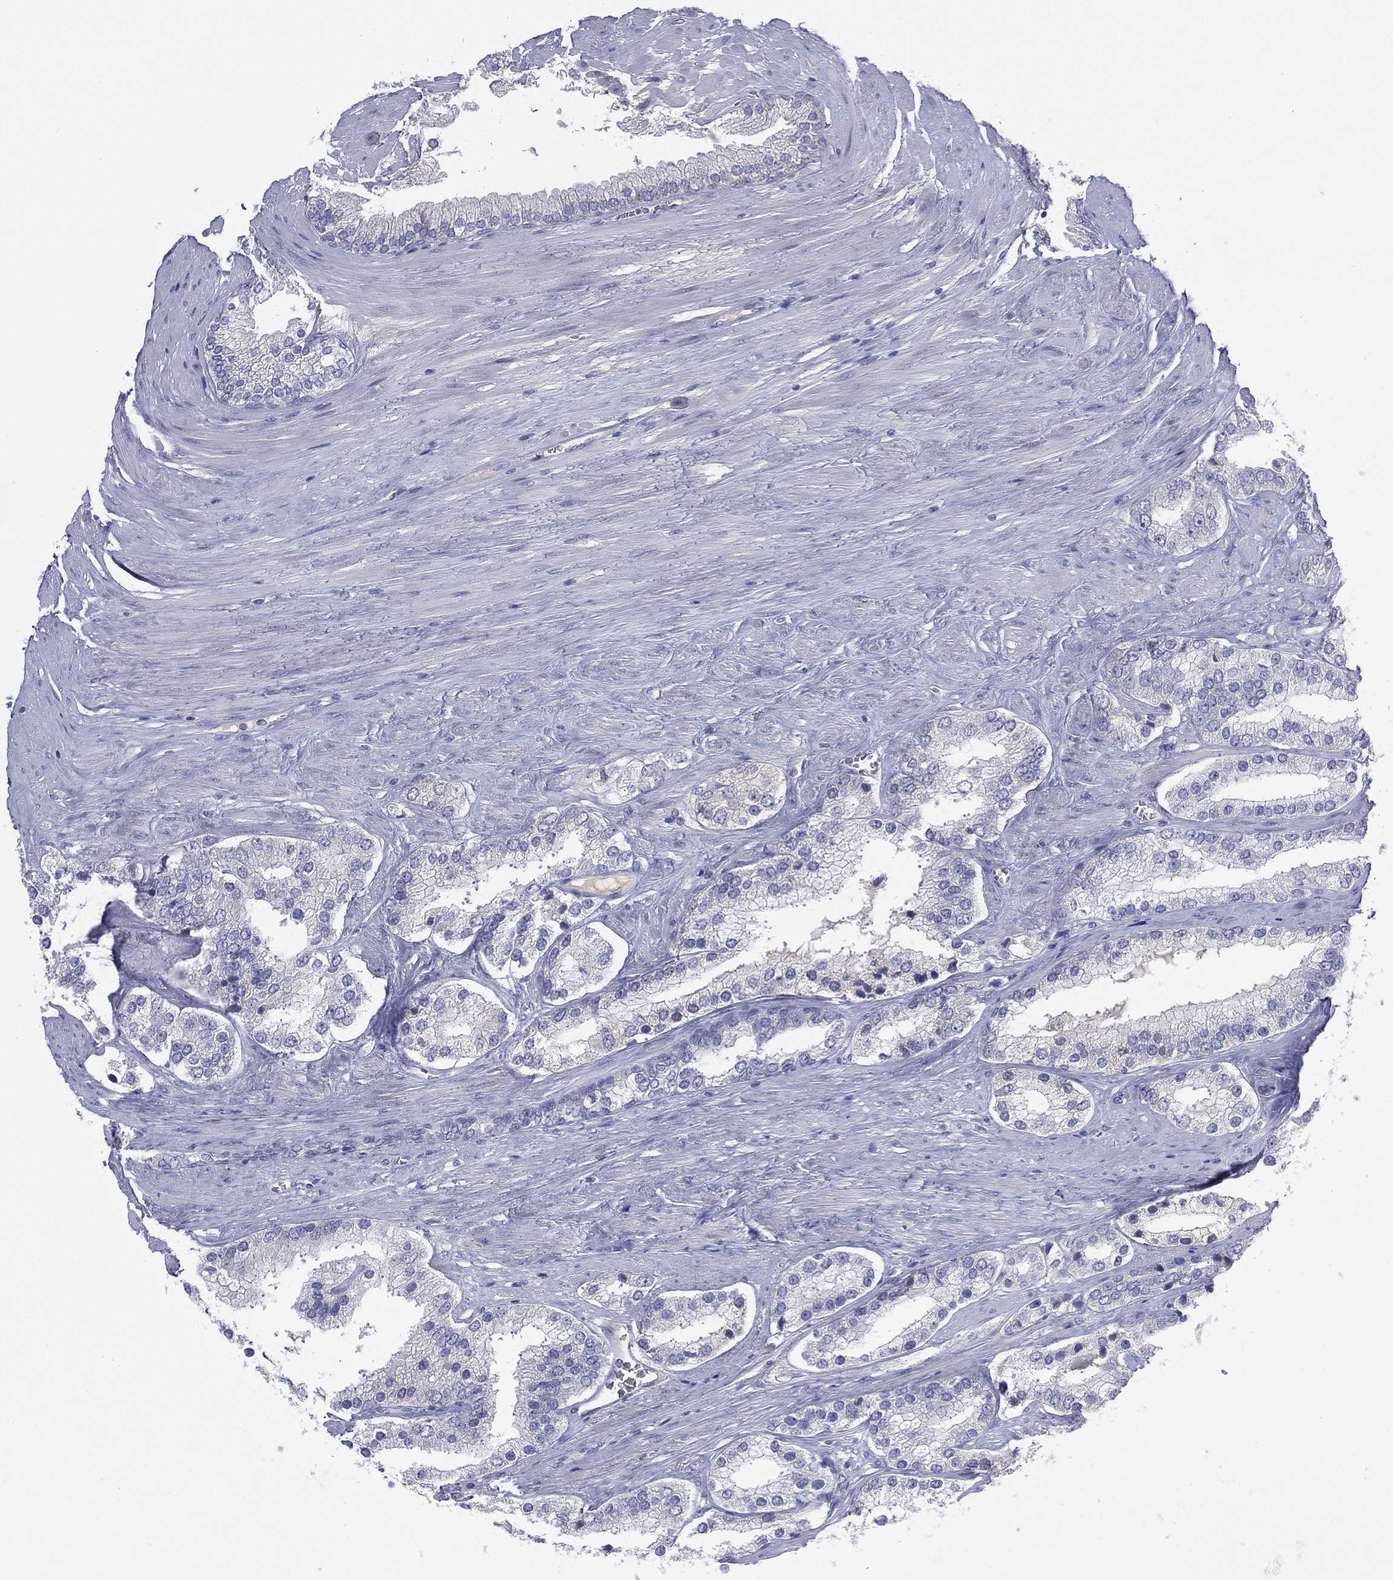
{"staining": {"intensity": "negative", "quantity": "none", "location": "none"}, "tissue": "prostate cancer", "cell_type": "Tumor cells", "image_type": "cancer", "snomed": [{"axis": "morphology", "description": "Adenocarcinoma, Low grade"}, {"axis": "topography", "description": "Prostate"}], "caption": "Prostate low-grade adenocarcinoma stained for a protein using immunohistochemistry reveals no staining tumor cells.", "gene": "CYP2D6", "patient": {"sex": "male", "age": 69}}